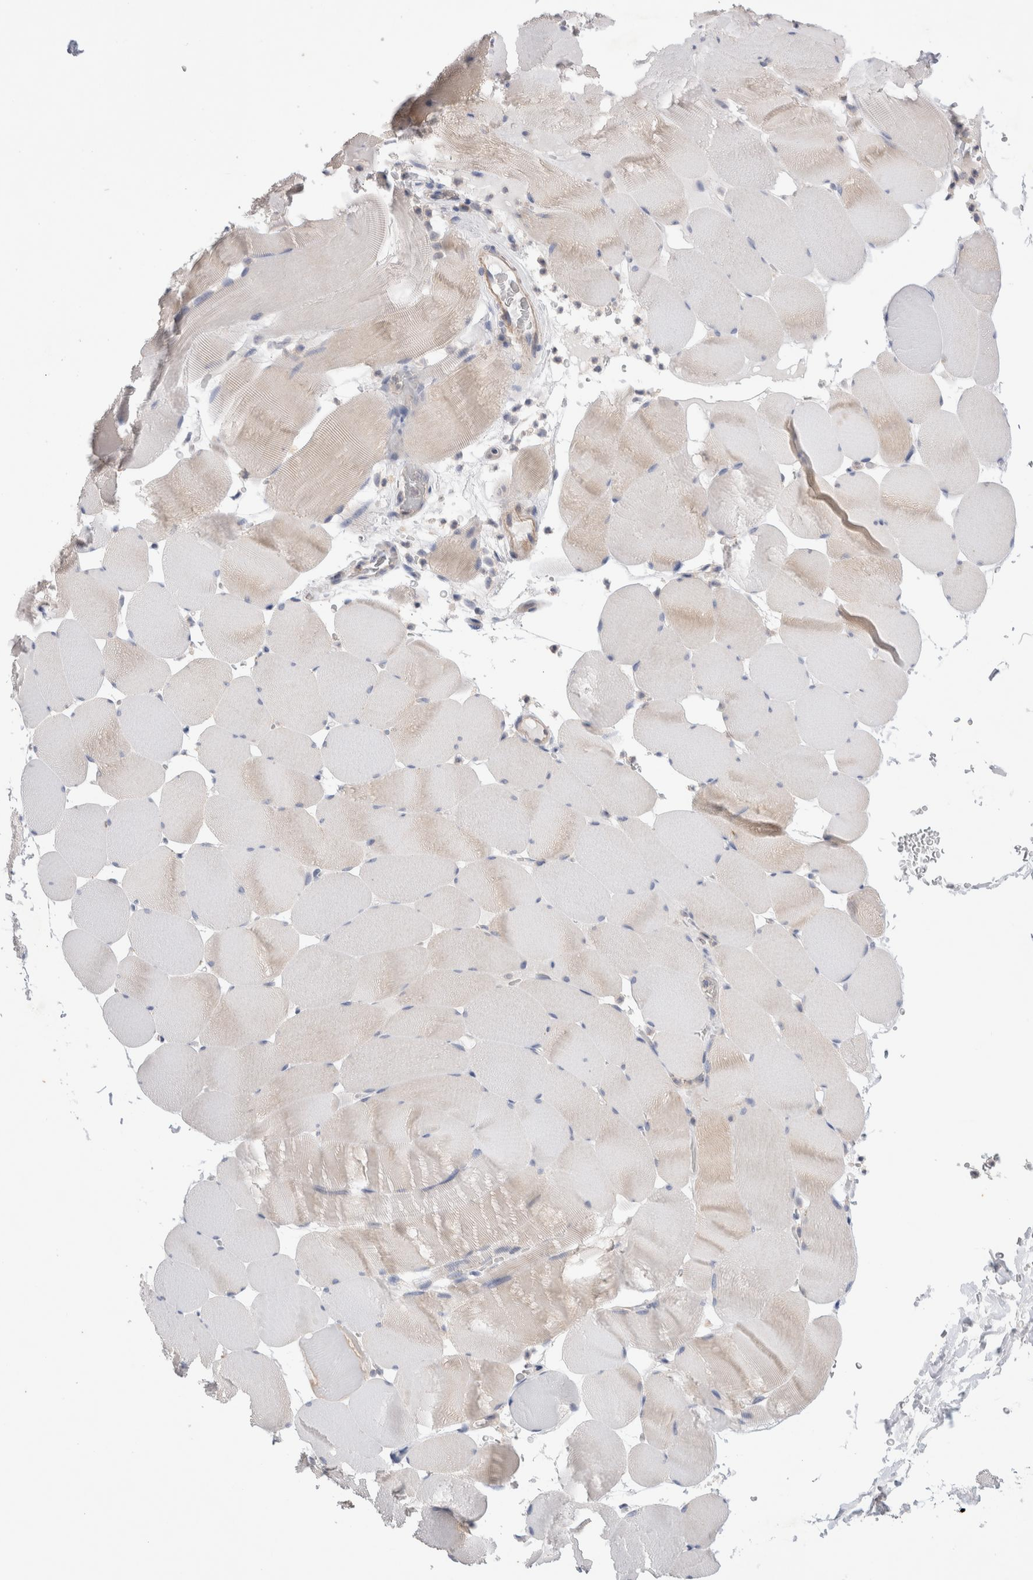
{"staining": {"intensity": "weak", "quantity": "<25%", "location": "cytoplasmic/membranous"}, "tissue": "skeletal muscle", "cell_type": "Myocytes", "image_type": "normal", "snomed": [{"axis": "morphology", "description": "Normal tissue, NOS"}, {"axis": "topography", "description": "Skeletal muscle"}], "caption": "This histopathology image is of benign skeletal muscle stained with immunohistochemistry (IHC) to label a protein in brown with the nuclei are counter-stained blue. There is no expression in myocytes.", "gene": "IFT74", "patient": {"sex": "male", "age": 62}}